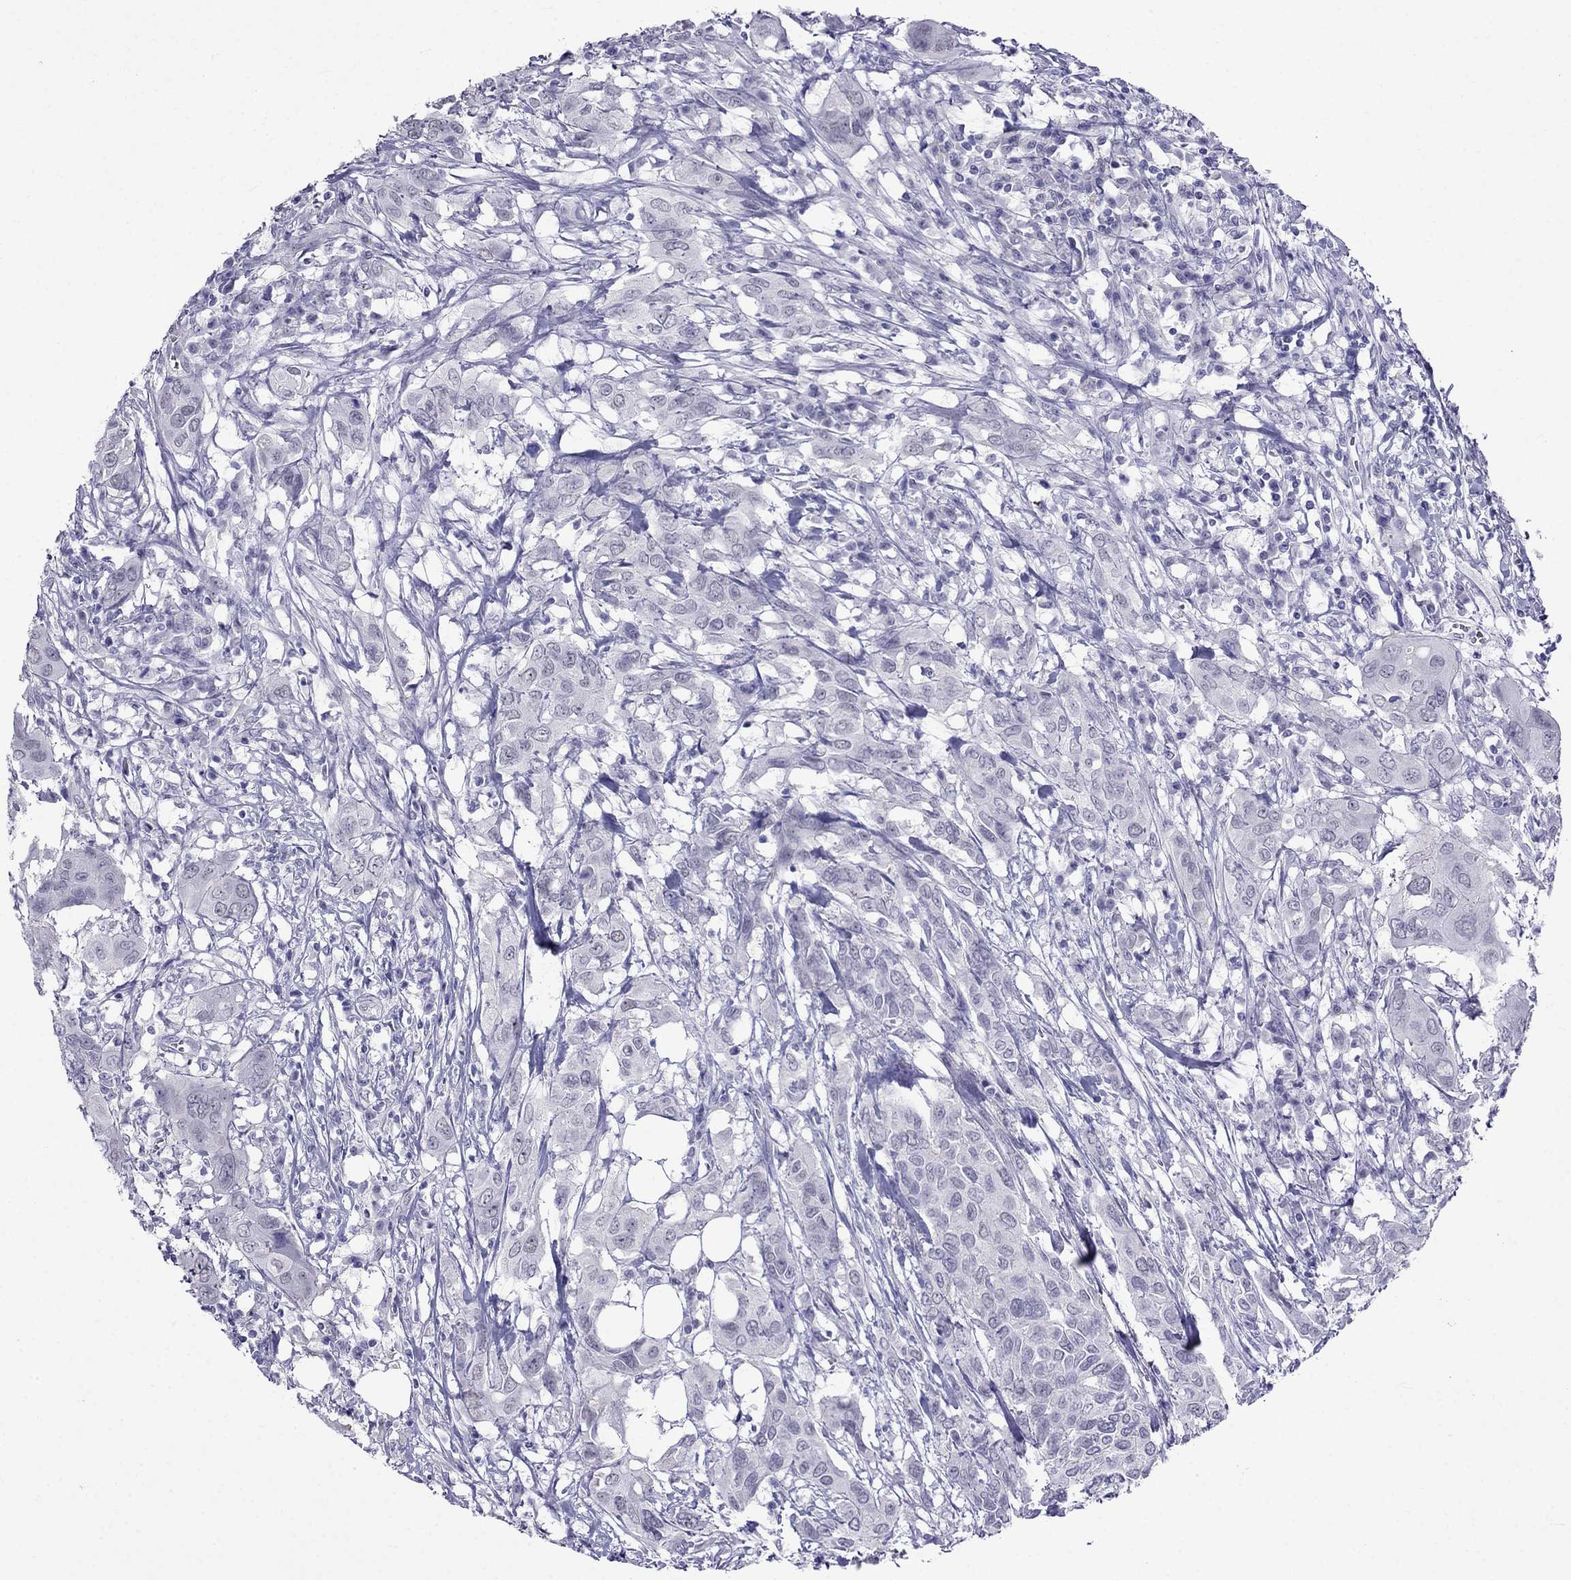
{"staining": {"intensity": "negative", "quantity": "none", "location": "none"}, "tissue": "urothelial cancer", "cell_type": "Tumor cells", "image_type": "cancer", "snomed": [{"axis": "morphology", "description": "Urothelial carcinoma, NOS"}, {"axis": "morphology", "description": "Urothelial carcinoma, High grade"}, {"axis": "topography", "description": "Urinary bladder"}], "caption": "IHC of urothelial cancer demonstrates no expression in tumor cells.", "gene": "MGP", "patient": {"sex": "male", "age": 63}}